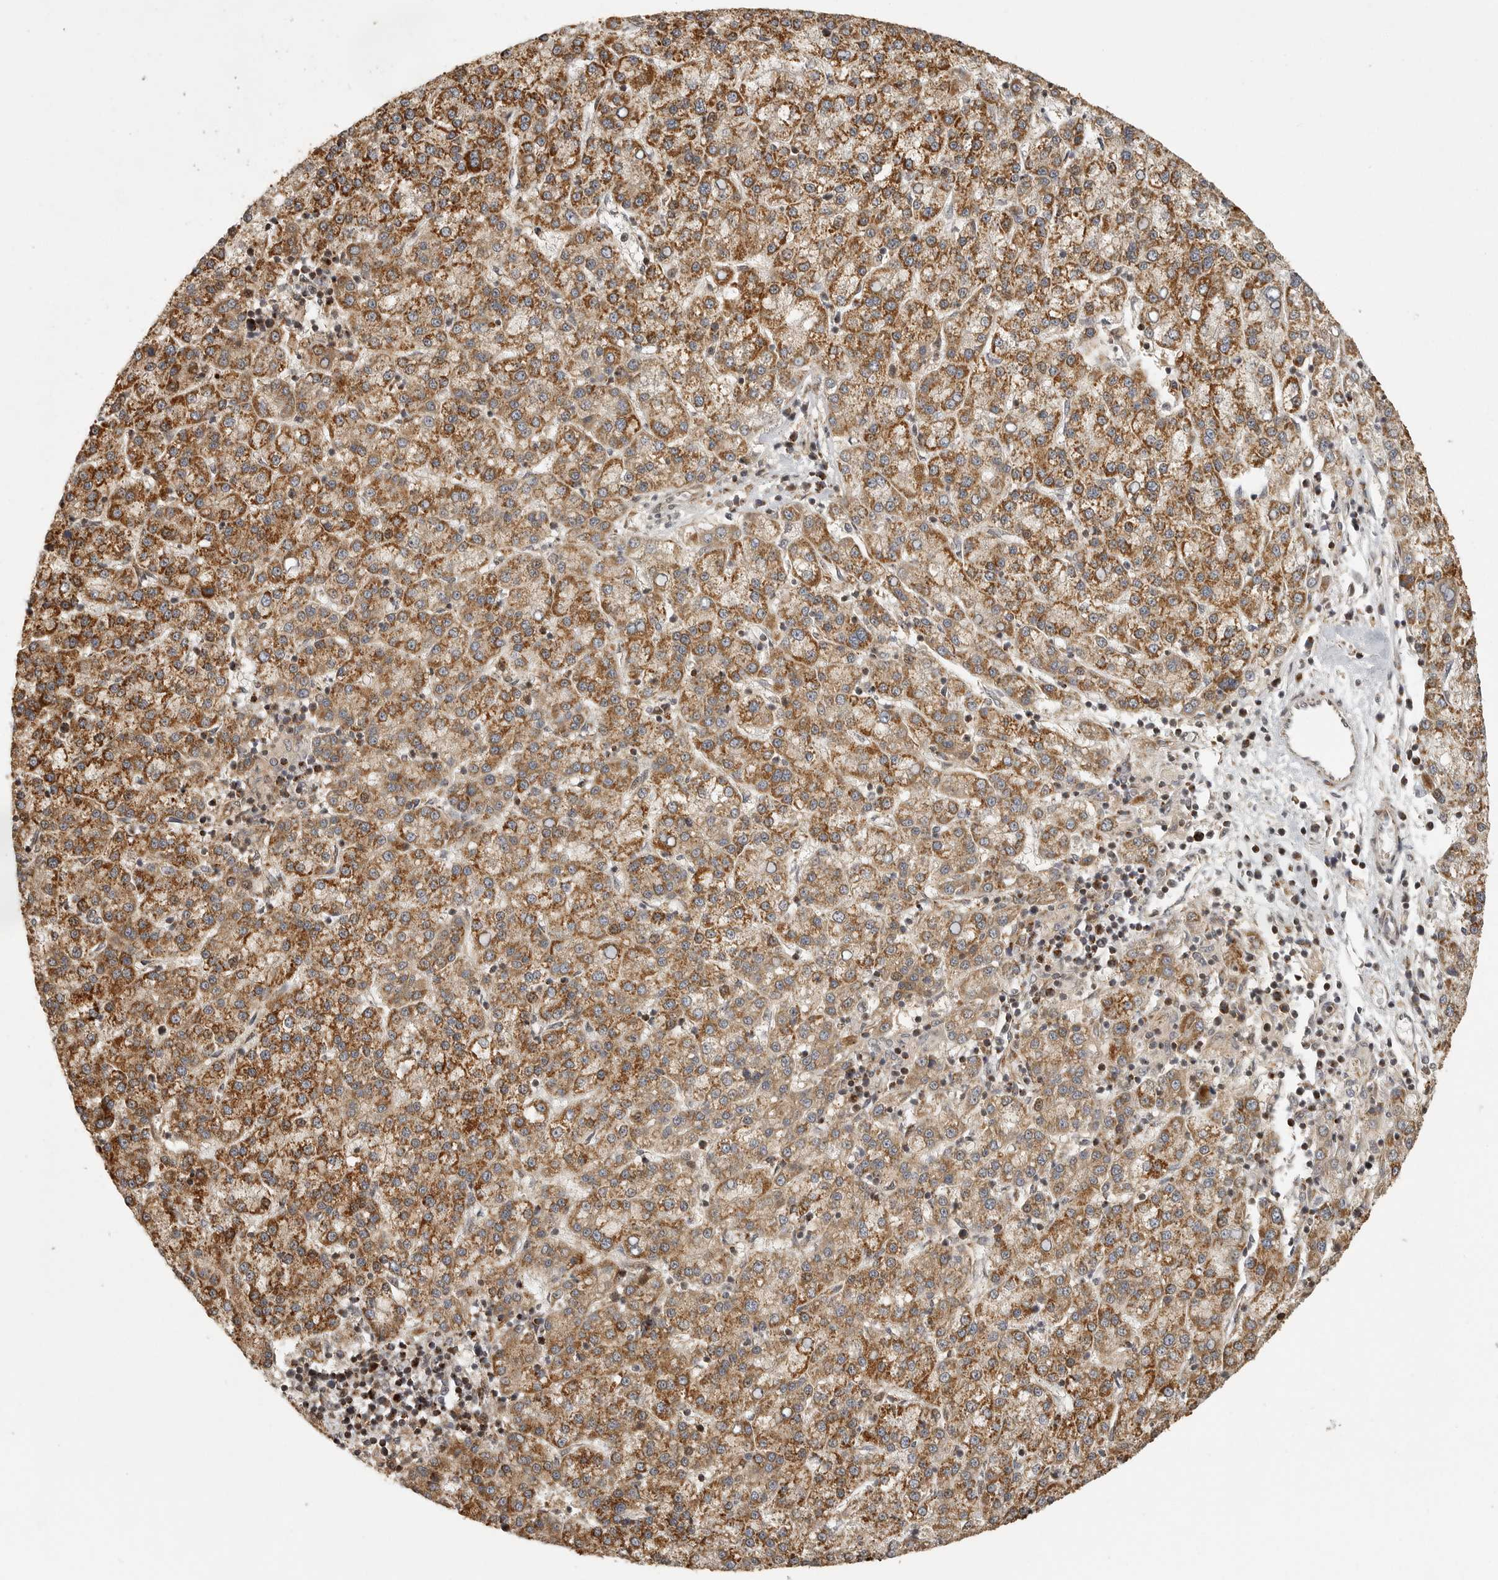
{"staining": {"intensity": "moderate", "quantity": ">75%", "location": "cytoplasmic/membranous"}, "tissue": "liver cancer", "cell_type": "Tumor cells", "image_type": "cancer", "snomed": [{"axis": "morphology", "description": "Carcinoma, Hepatocellular, NOS"}, {"axis": "topography", "description": "Liver"}], "caption": "There is medium levels of moderate cytoplasmic/membranous expression in tumor cells of liver cancer, as demonstrated by immunohistochemical staining (brown color).", "gene": "NARS2", "patient": {"sex": "female", "age": 58}}